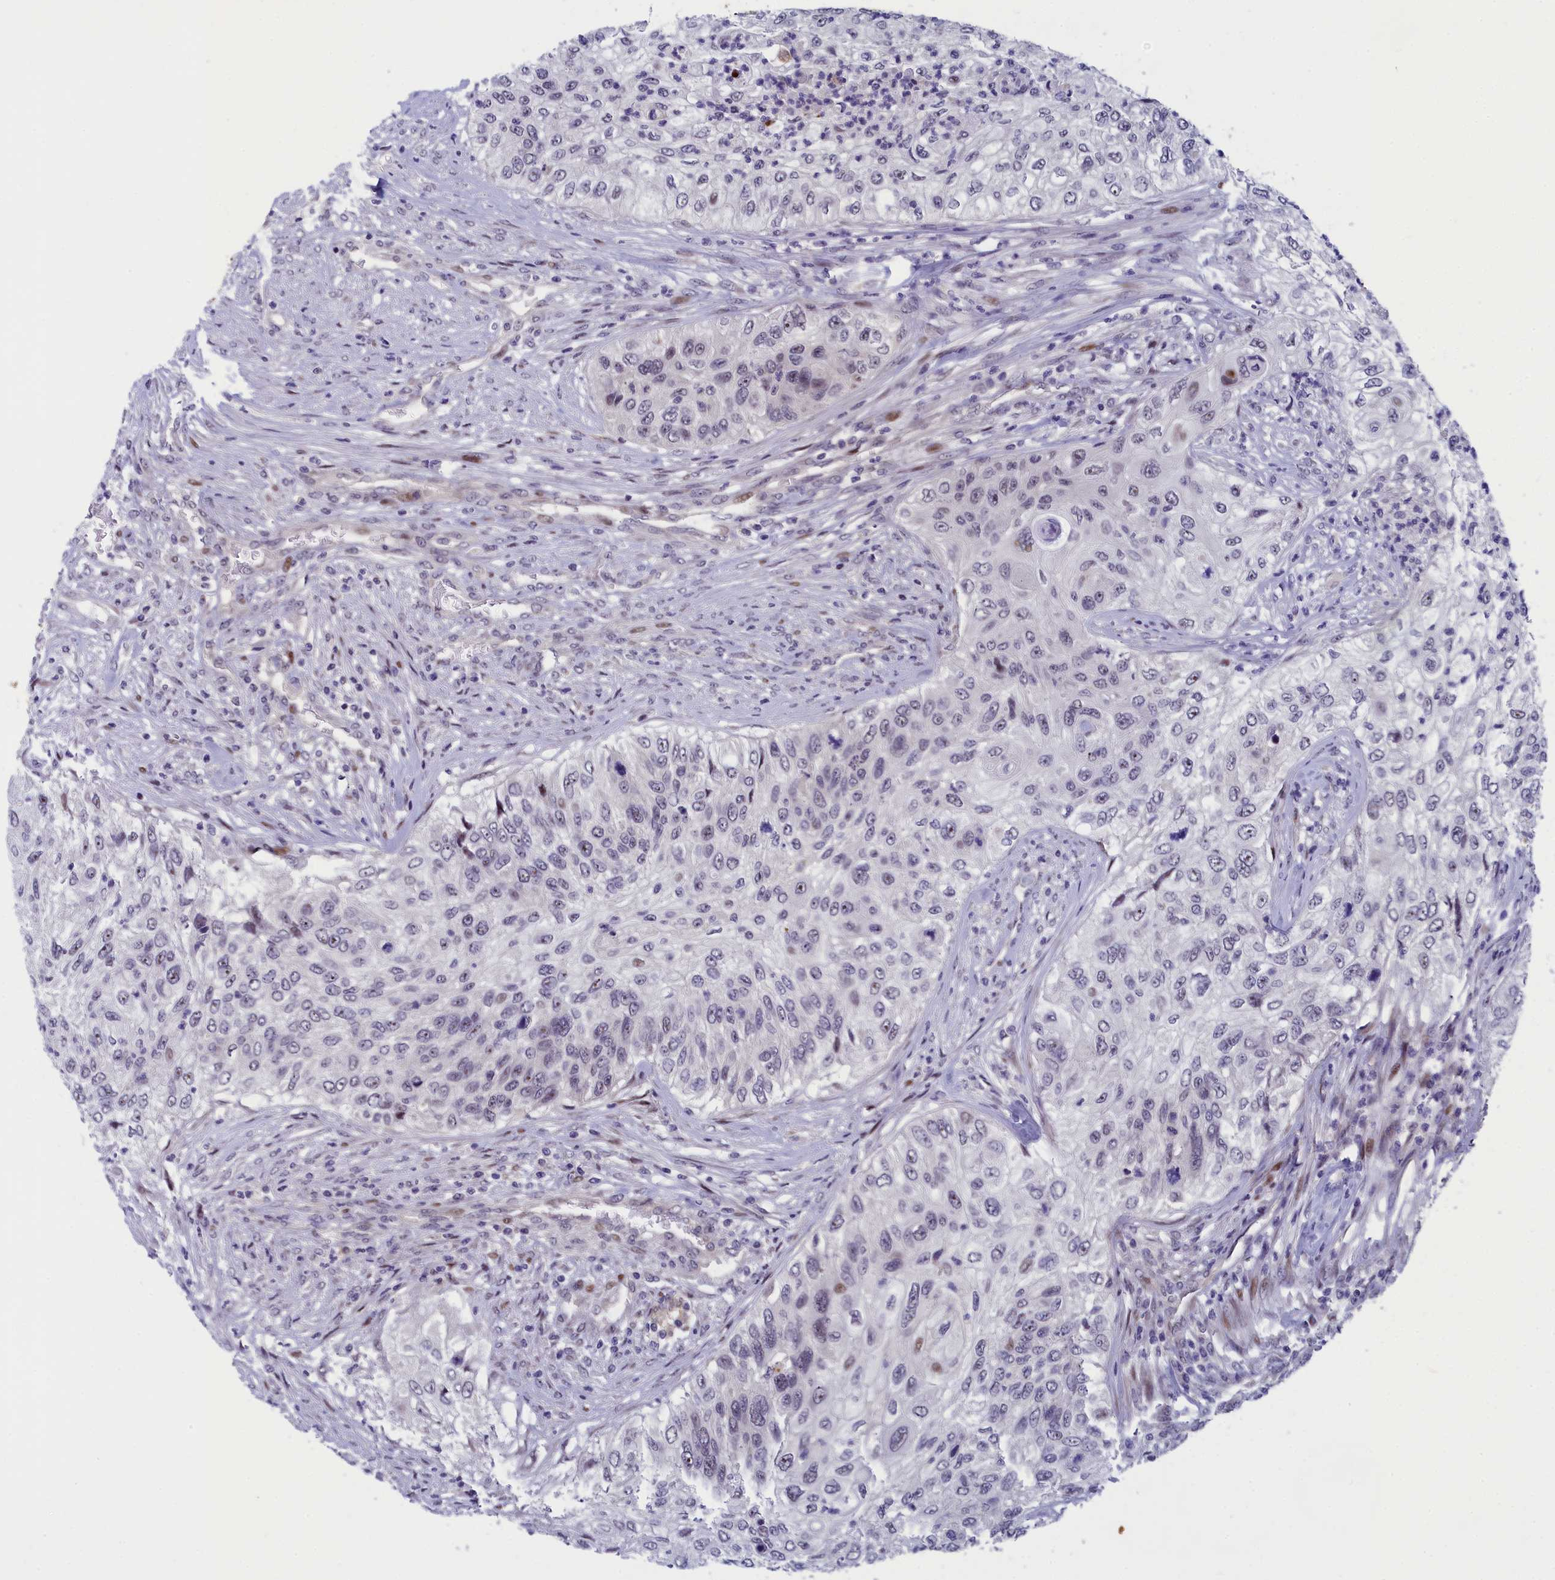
{"staining": {"intensity": "negative", "quantity": "none", "location": "none"}, "tissue": "urothelial cancer", "cell_type": "Tumor cells", "image_type": "cancer", "snomed": [{"axis": "morphology", "description": "Urothelial carcinoma, High grade"}, {"axis": "topography", "description": "Urinary bladder"}], "caption": "Tumor cells are negative for brown protein staining in urothelial carcinoma (high-grade). Brightfield microscopy of immunohistochemistry stained with DAB (3,3'-diaminobenzidine) (brown) and hematoxylin (blue), captured at high magnification.", "gene": "ANKRD34B", "patient": {"sex": "female", "age": 60}}